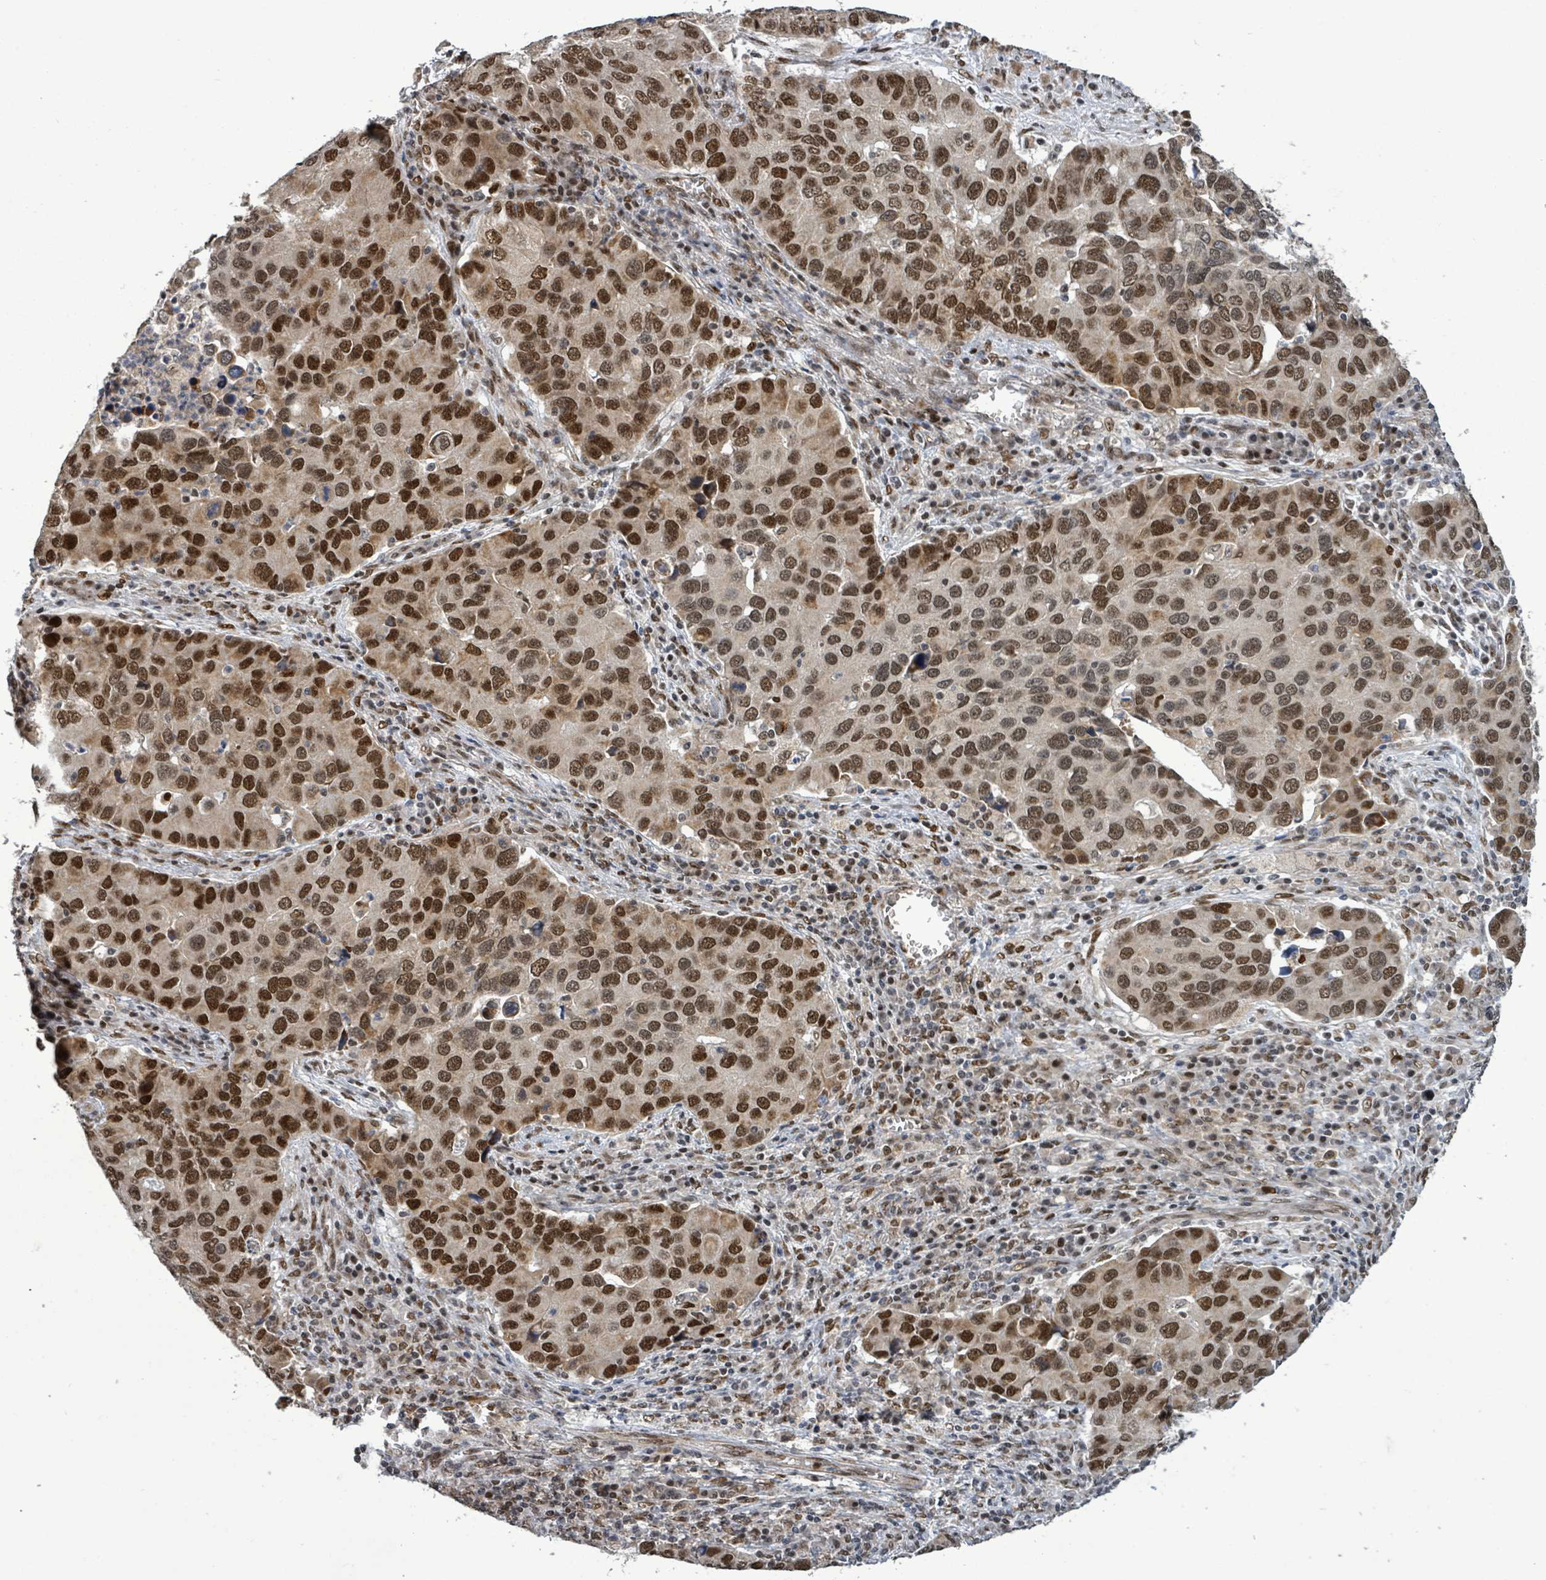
{"staining": {"intensity": "moderate", "quantity": ">75%", "location": "nuclear"}, "tissue": "lung cancer", "cell_type": "Tumor cells", "image_type": "cancer", "snomed": [{"axis": "morphology", "description": "Aneuploidy"}, {"axis": "morphology", "description": "Adenocarcinoma, NOS"}, {"axis": "topography", "description": "Lymph node"}, {"axis": "topography", "description": "Lung"}], "caption": "Brown immunohistochemical staining in human lung cancer (adenocarcinoma) exhibits moderate nuclear positivity in about >75% of tumor cells. (brown staining indicates protein expression, while blue staining denotes nuclei).", "gene": "PATZ1", "patient": {"sex": "female", "age": 74}}